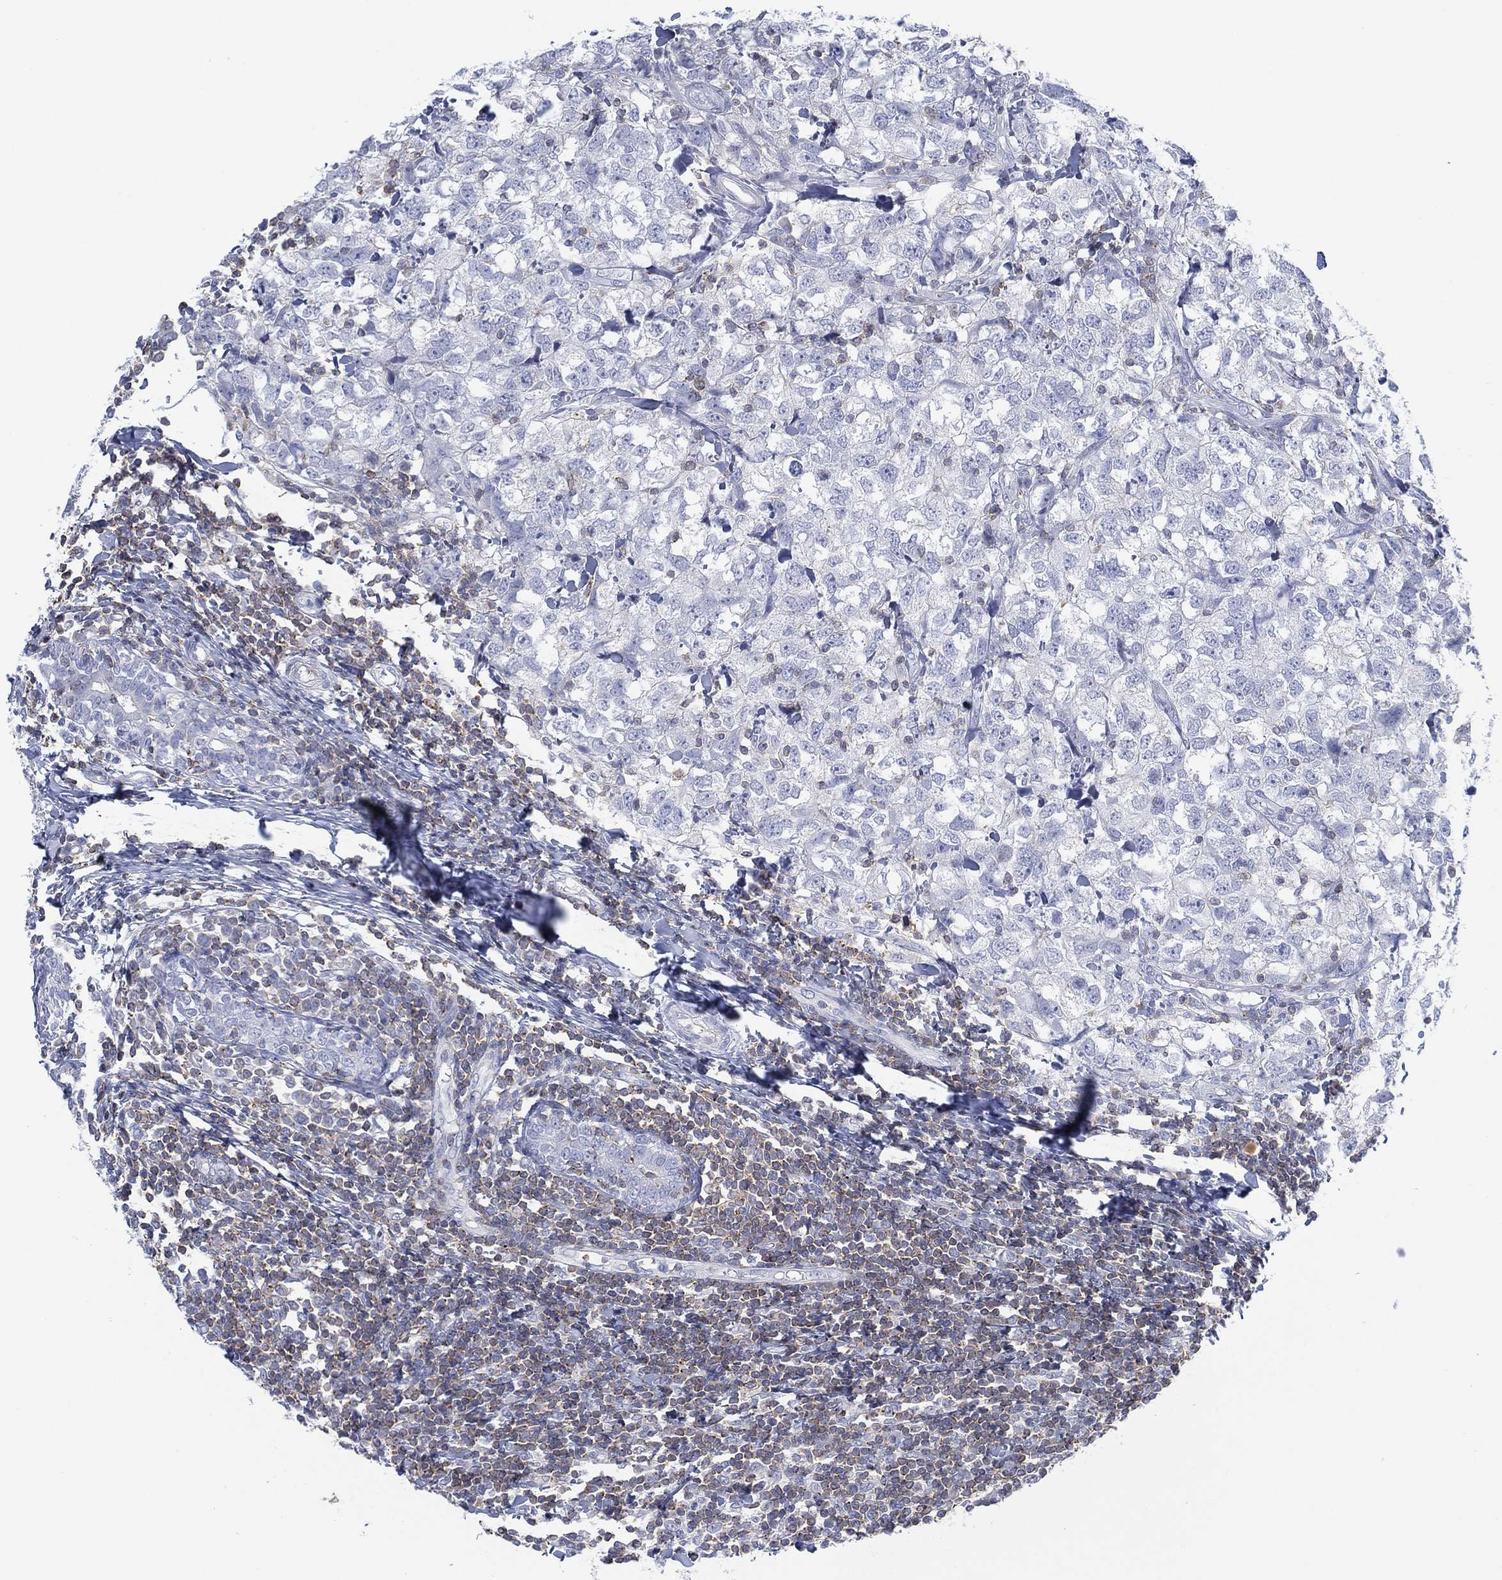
{"staining": {"intensity": "negative", "quantity": "none", "location": "none"}, "tissue": "breast cancer", "cell_type": "Tumor cells", "image_type": "cancer", "snomed": [{"axis": "morphology", "description": "Duct carcinoma"}, {"axis": "topography", "description": "Breast"}], "caption": "A high-resolution micrograph shows immunohistochemistry (IHC) staining of breast cancer (invasive ductal carcinoma), which displays no significant positivity in tumor cells.", "gene": "SEPTIN1", "patient": {"sex": "female", "age": 30}}